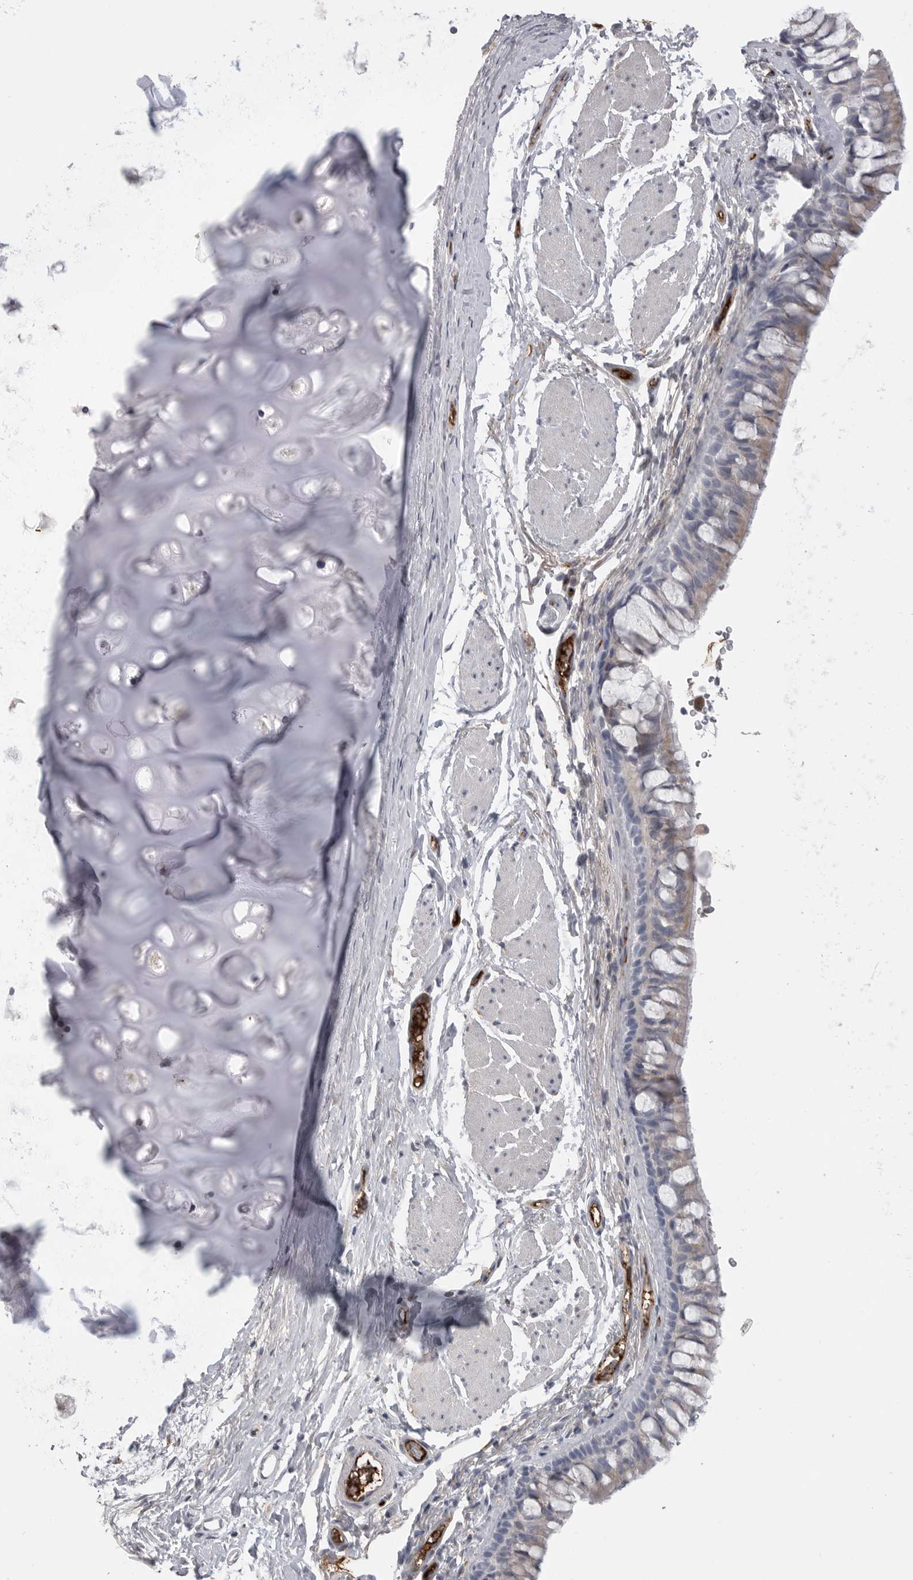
{"staining": {"intensity": "negative", "quantity": "none", "location": "none"}, "tissue": "bronchus", "cell_type": "Respiratory epithelial cells", "image_type": "normal", "snomed": [{"axis": "morphology", "description": "Normal tissue, NOS"}, {"axis": "topography", "description": "Cartilage tissue"}, {"axis": "topography", "description": "Bronchus"}], "caption": "IHC micrograph of normal bronchus stained for a protein (brown), which displays no positivity in respiratory epithelial cells.", "gene": "SERPING1", "patient": {"sex": "female", "age": 53}}